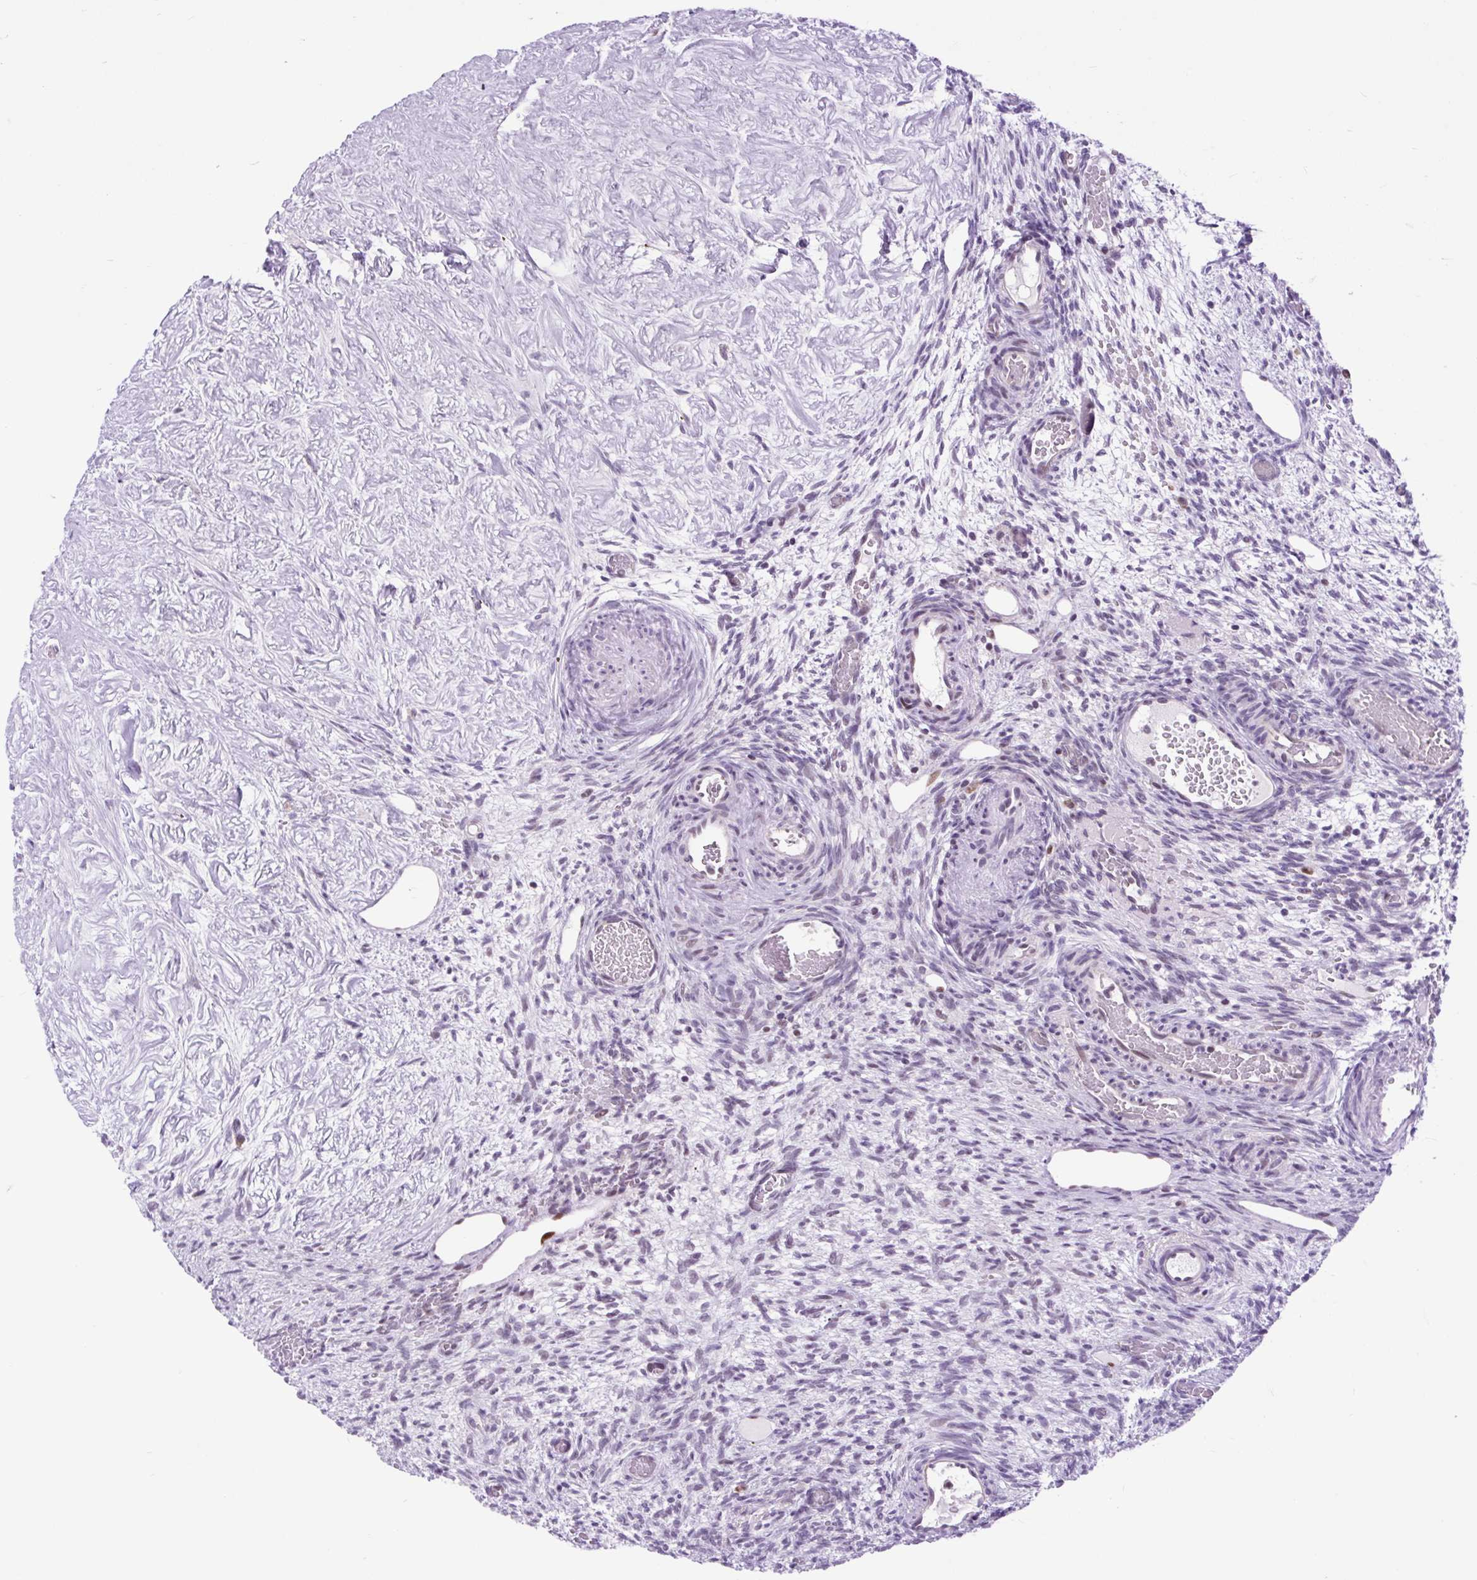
{"staining": {"intensity": "negative", "quantity": "none", "location": "none"}, "tissue": "ovary", "cell_type": "Follicle cells", "image_type": "normal", "snomed": [{"axis": "morphology", "description": "Normal tissue, NOS"}, {"axis": "topography", "description": "Ovary"}], "caption": "High magnification brightfield microscopy of unremarkable ovary stained with DAB (3,3'-diaminobenzidine) (brown) and counterstained with hematoxylin (blue): follicle cells show no significant staining.", "gene": "CLK2", "patient": {"sex": "female", "age": 67}}